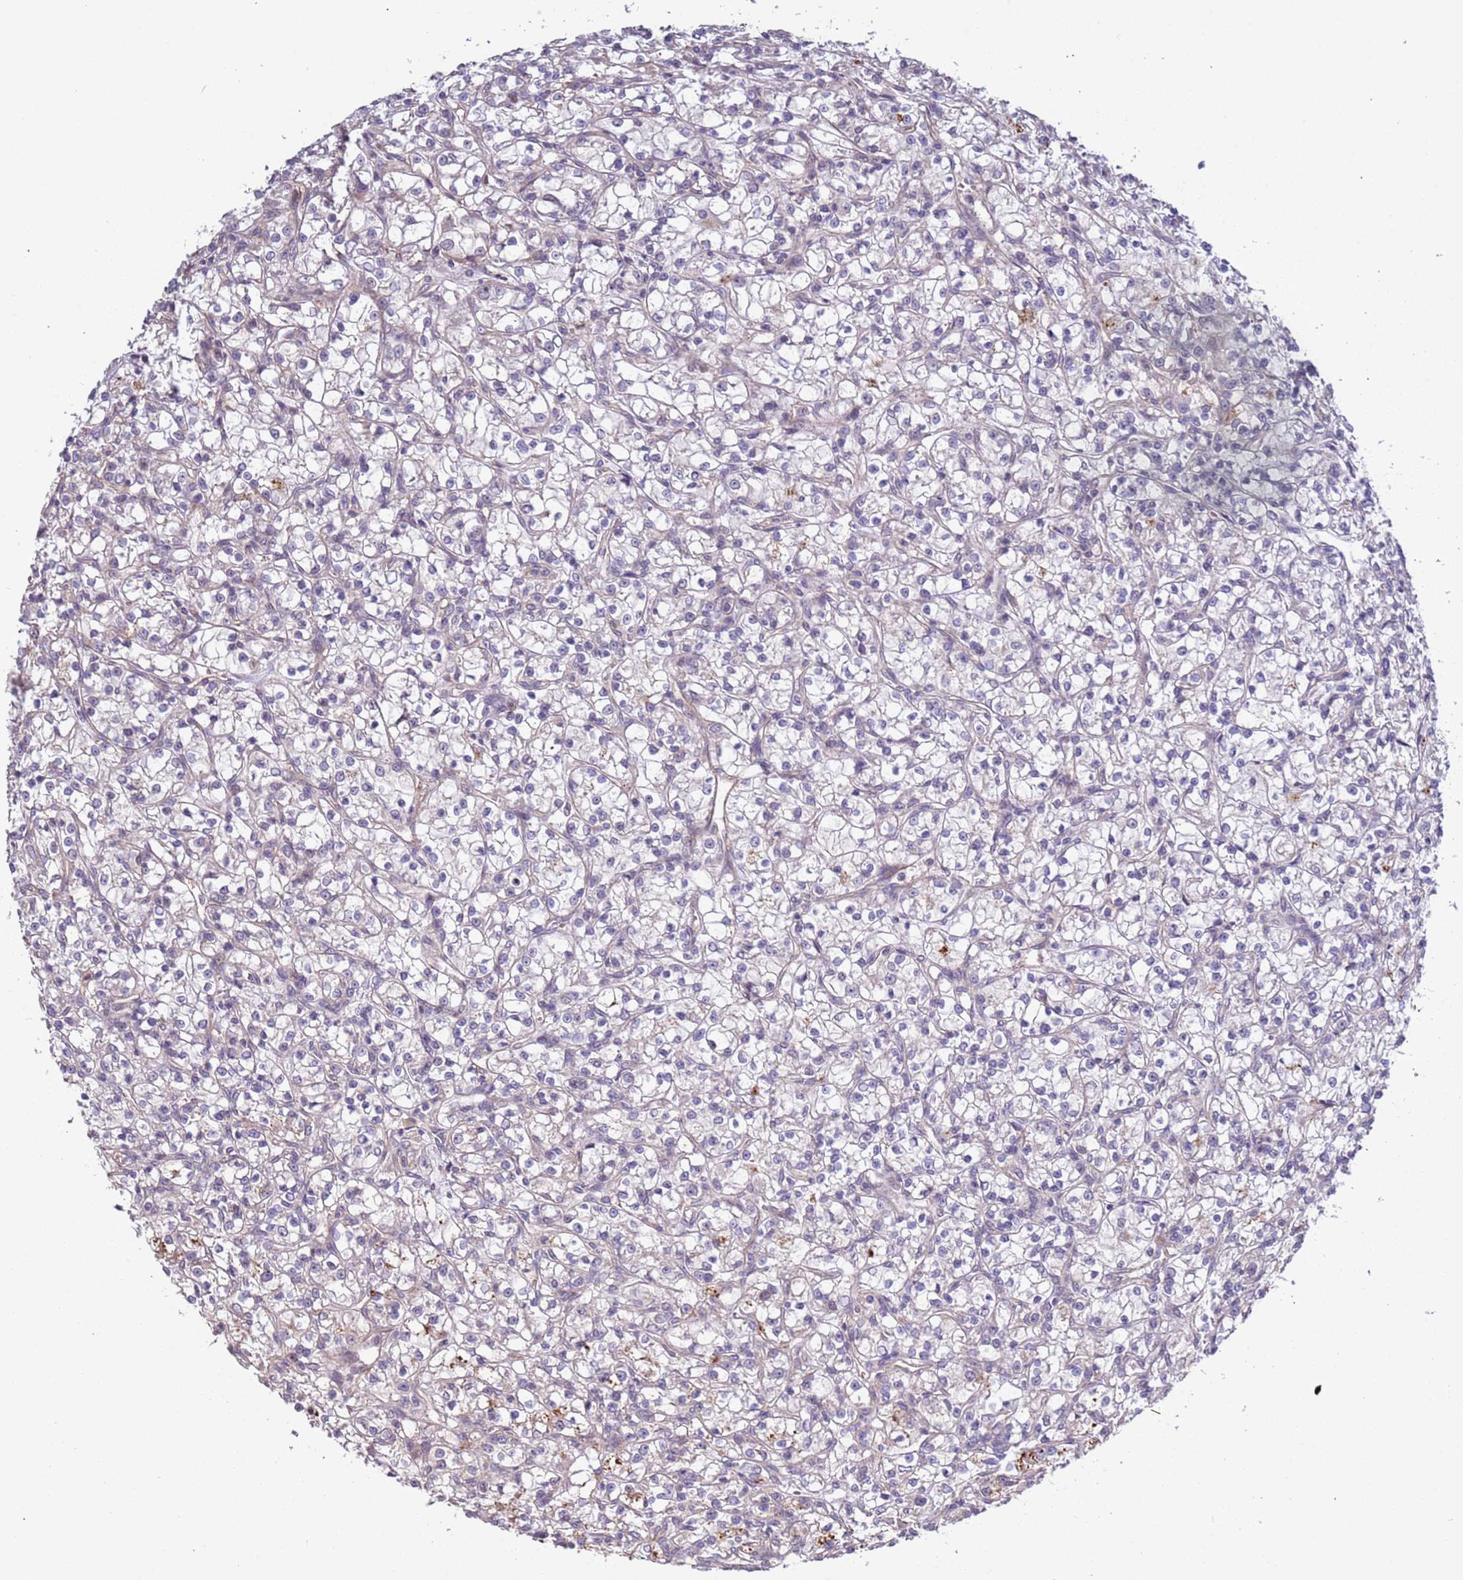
{"staining": {"intensity": "negative", "quantity": "none", "location": "none"}, "tissue": "renal cancer", "cell_type": "Tumor cells", "image_type": "cancer", "snomed": [{"axis": "morphology", "description": "Adenocarcinoma, NOS"}, {"axis": "topography", "description": "Kidney"}], "caption": "Immunohistochemistry photomicrograph of human renal cancer (adenocarcinoma) stained for a protein (brown), which reveals no expression in tumor cells.", "gene": "LAMB4", "patient": {"sex": "female", "age": 59}}